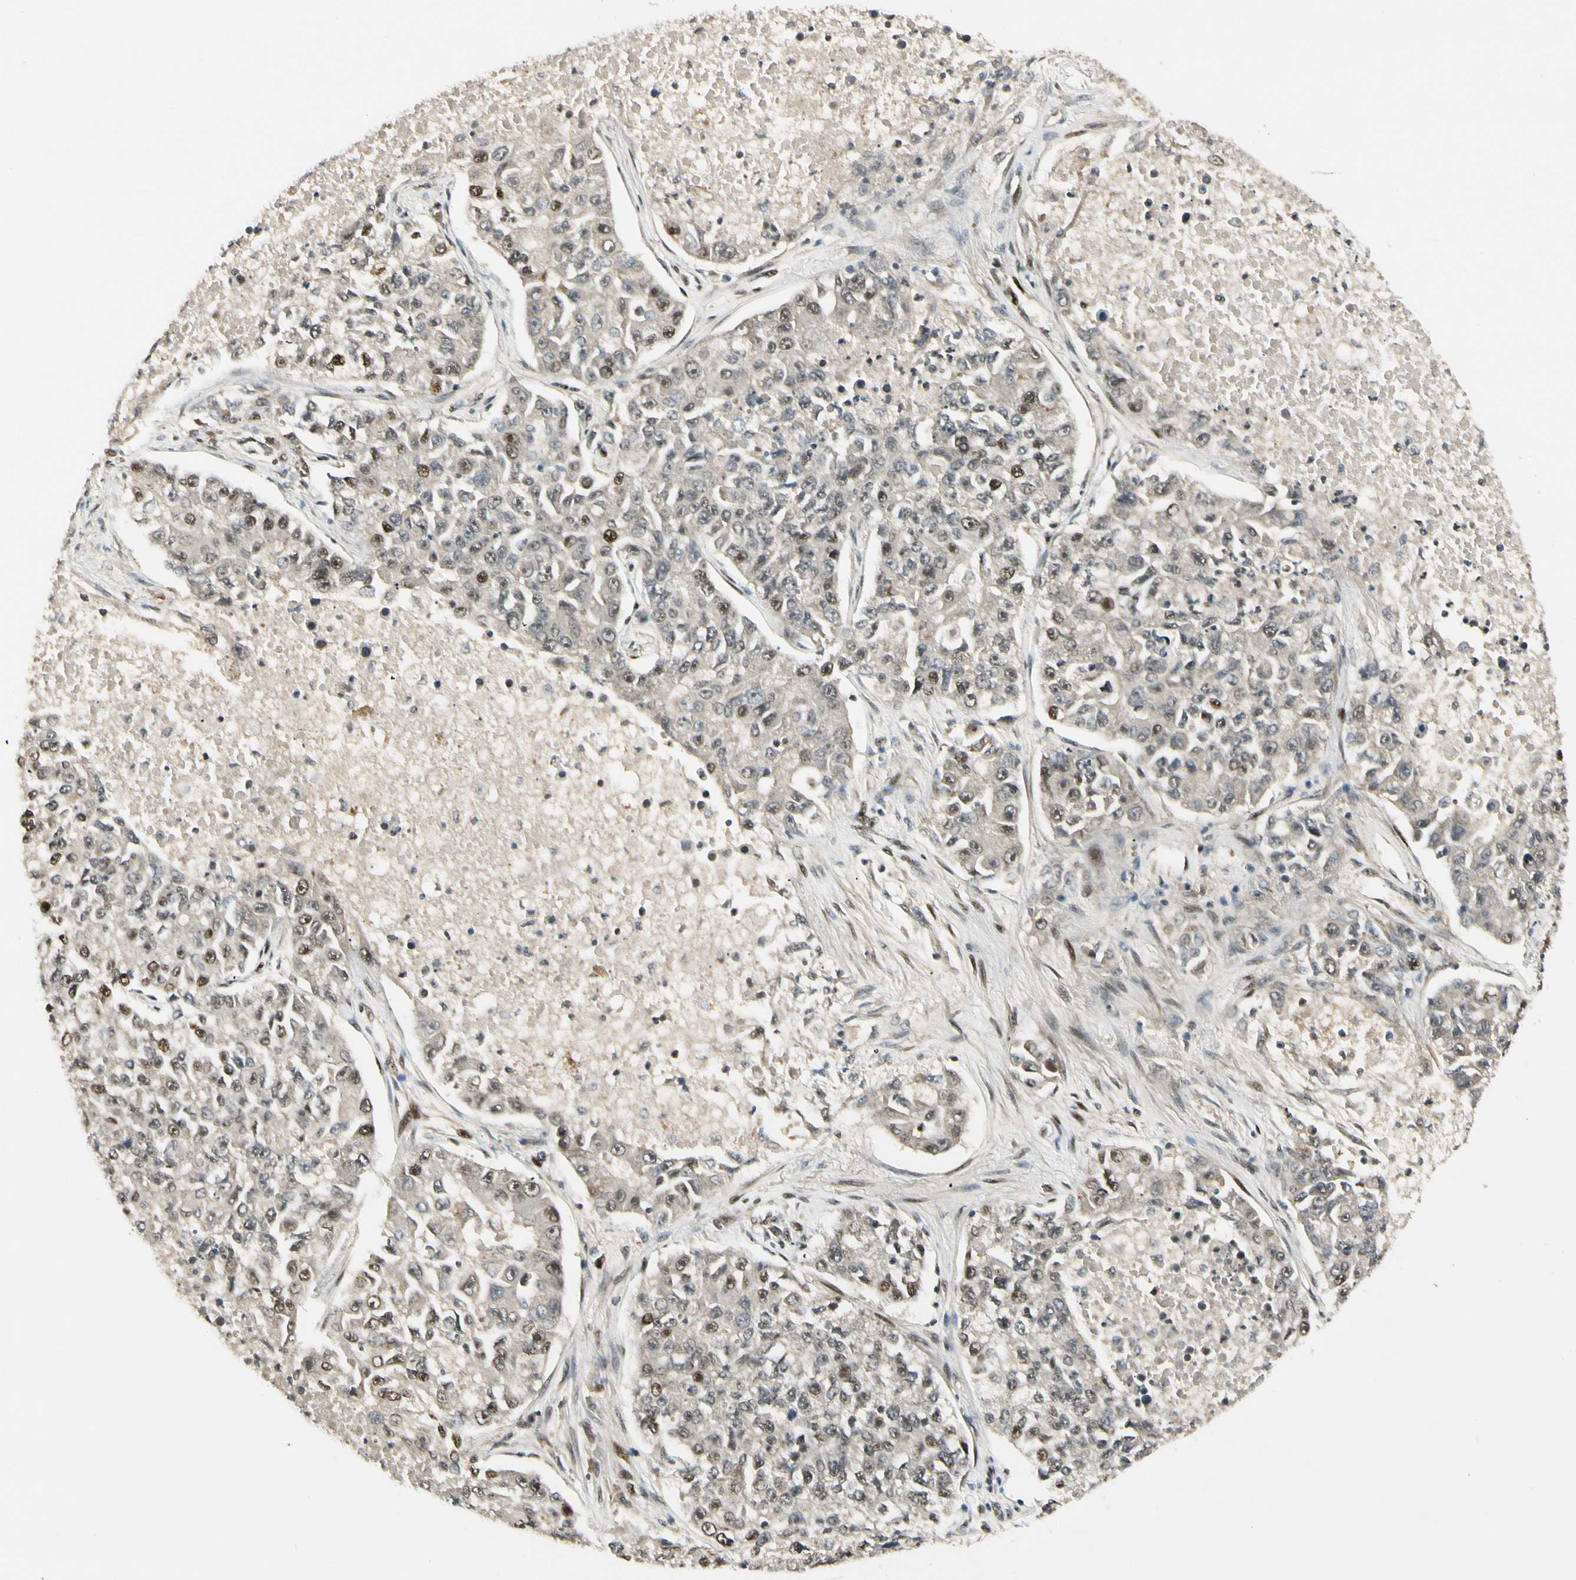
{"staining": {"intensity": "weak", "quantity": "25%-75%", "location": "nuclear"}, "tissue": "lung cancer", "cell_type": "Tumor cells", "image_type": "cancer", "snomed": [{"axis": "morphology", "description": "Adenocarcinoma, NOS"}, {"axis": "topography", "description": "Lung"}], "caption": "A brown stain labels weak nuclear positivity of a protein in human lung cancer (adenocarcinoma) tumor cells.", "gene": "CDK11A", "patient": {"sex": "male", "age": 49}}